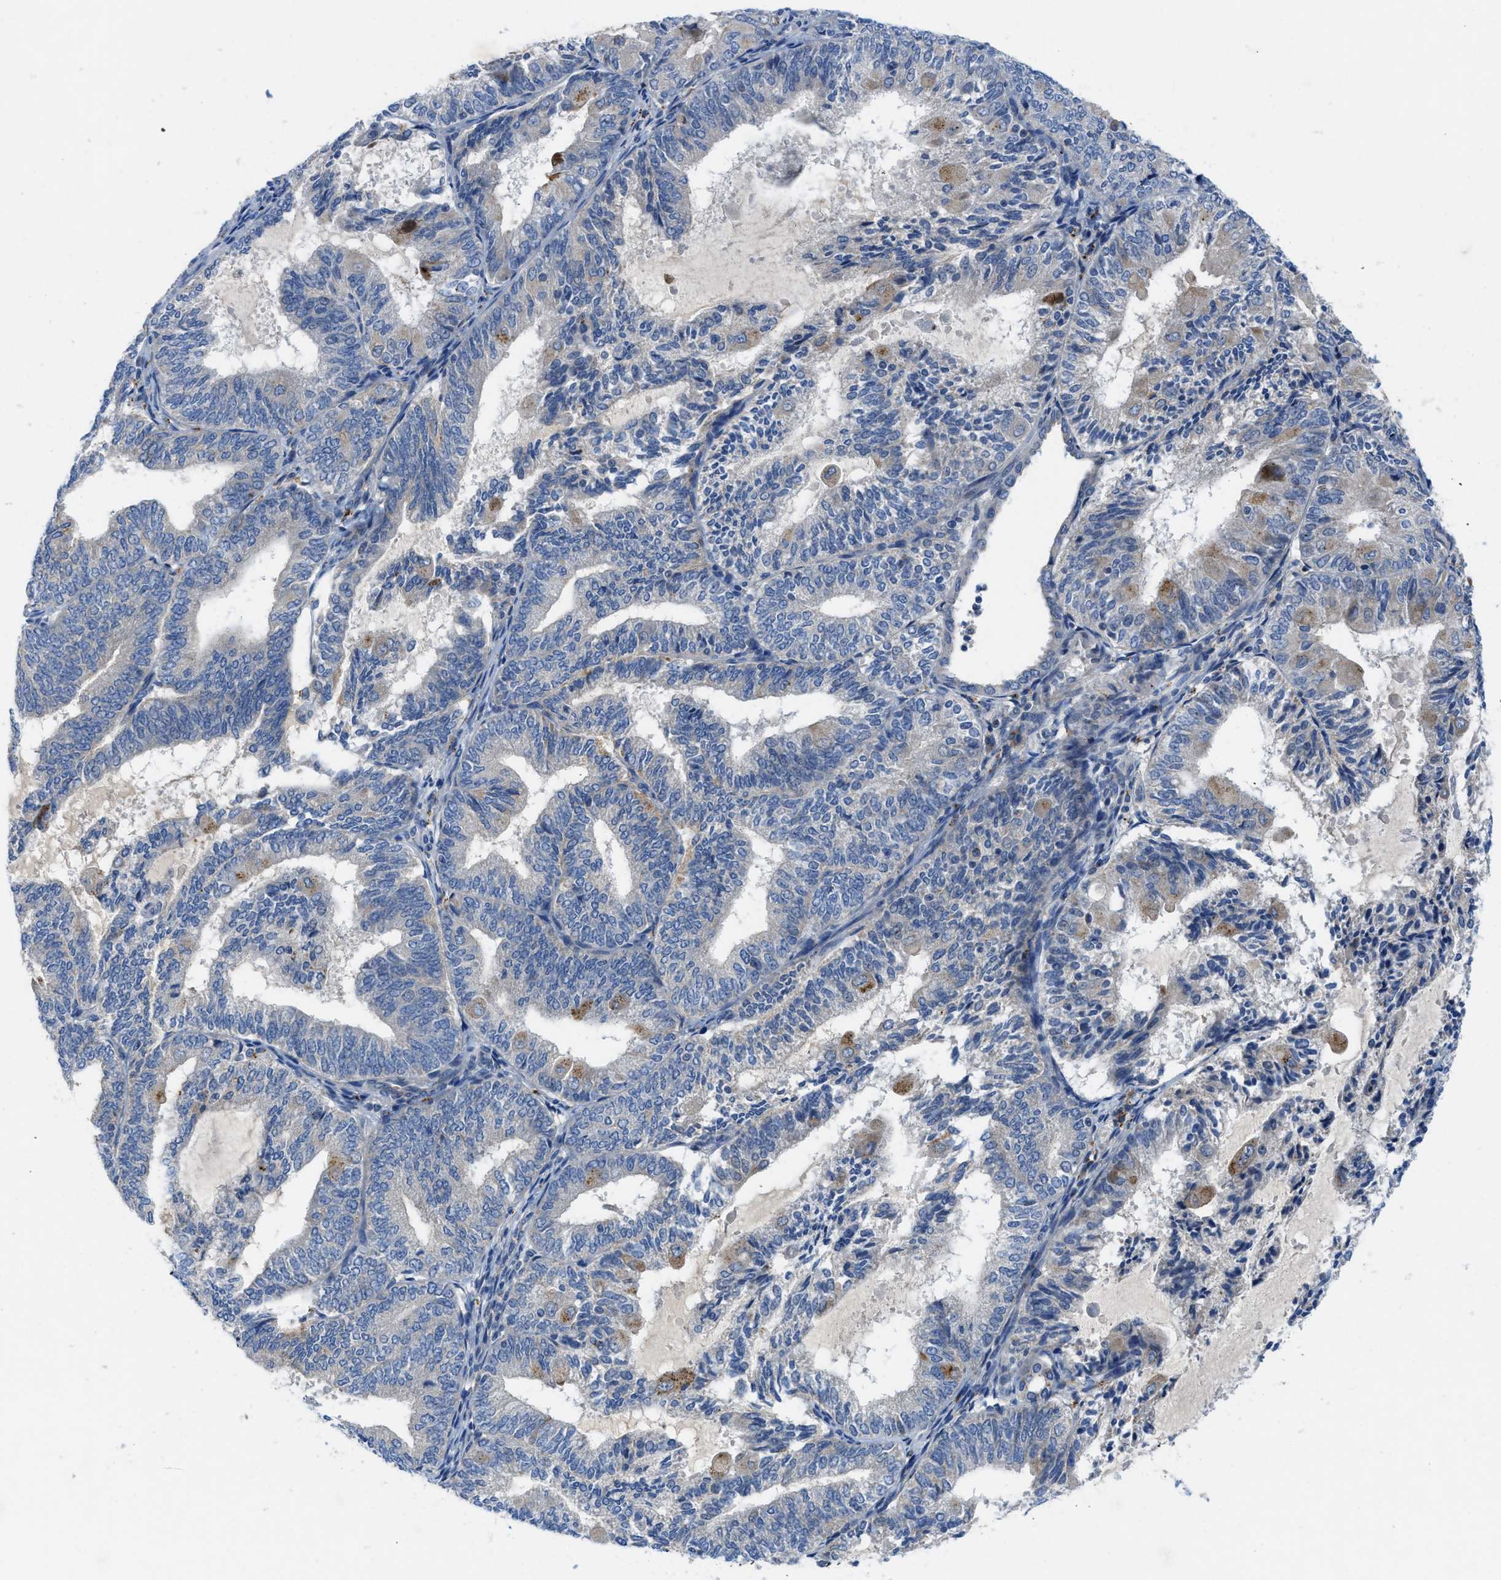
{"staining": {"intensity": "negative", "quantity": "none", "location": "none"}, "tissue": "endometrial cancer", "cell_type": "Tumor cells", "image_type": "cancer", "snomed": [{"axis": "morphology", "description": "Adenocarcinoma, NOS"}, {"axis": "topography", "description": "Endometrium"}], "caption": "An immunohistochemistry (IHC) micrograph of endometrial cancer (adenocarcinoma) is shown. There is no staining in tumor cells of endometrial cancer (adenocarcinoma). (DAB IHC with hematoxylin counter stain).", "gene": "TMEM248", "patient": {"sex": "female", "age": 81}}